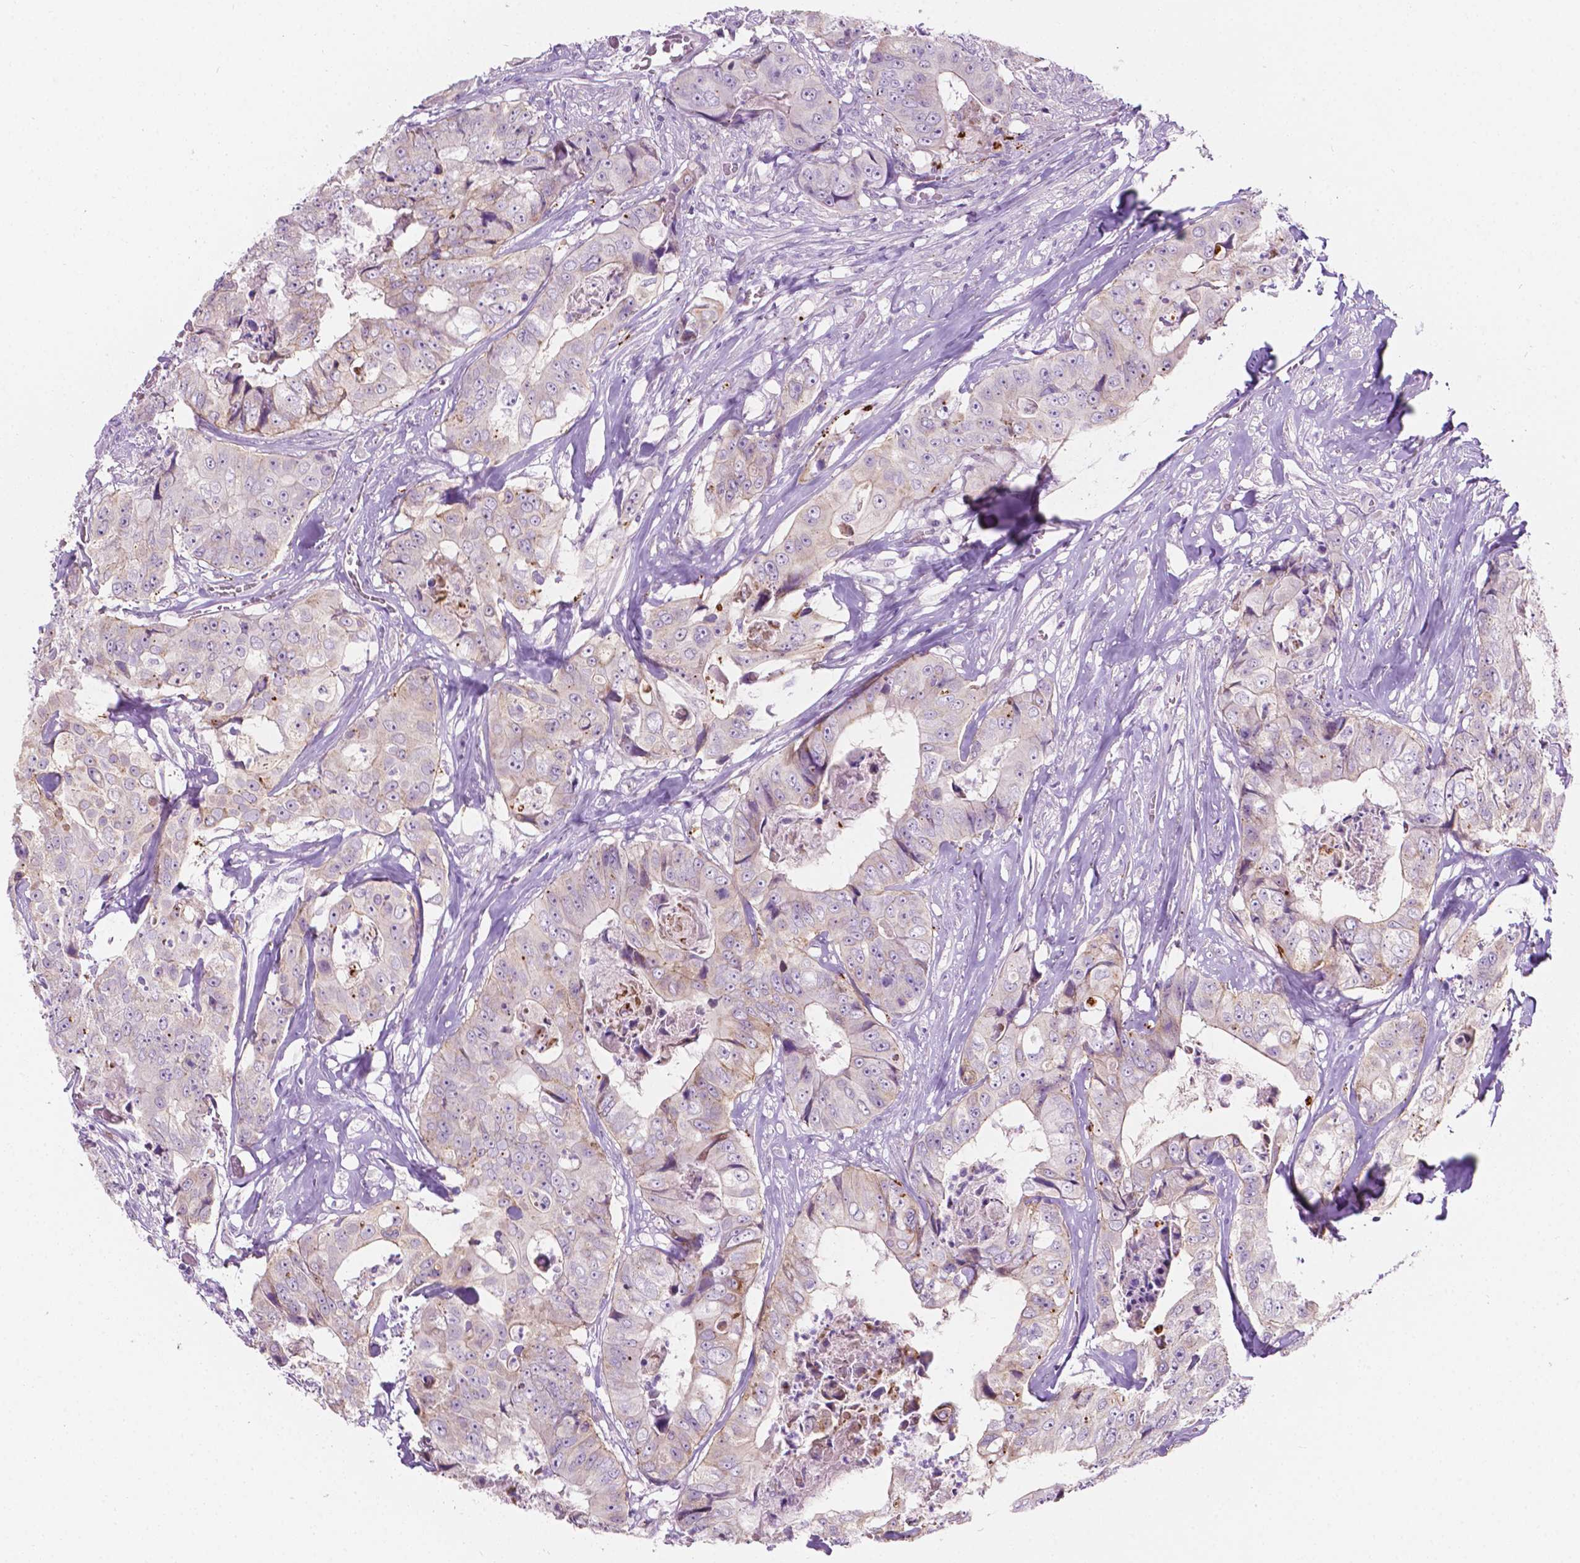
{"staining": {"intensity": "weak", "quantity": "<25%", "location": "cytoplasmic/membranous"}, "tissue": "colorectal cancer", "cell_type": "Tumor cells", "image_type": "cancer", "snomed": [{"axis": "morphology", "description": "Adenocarcinoma, NOS"}, {"axis": "topography", "description": "Rectum"}], "caption": "Human colorectal cancer (adenocarcinoma) stained for a protein using immunohistochemistry exhibits no staining in tumor cells.", "gene": "NOS1AP", "patient": {"sex": "female", "age": 62}}